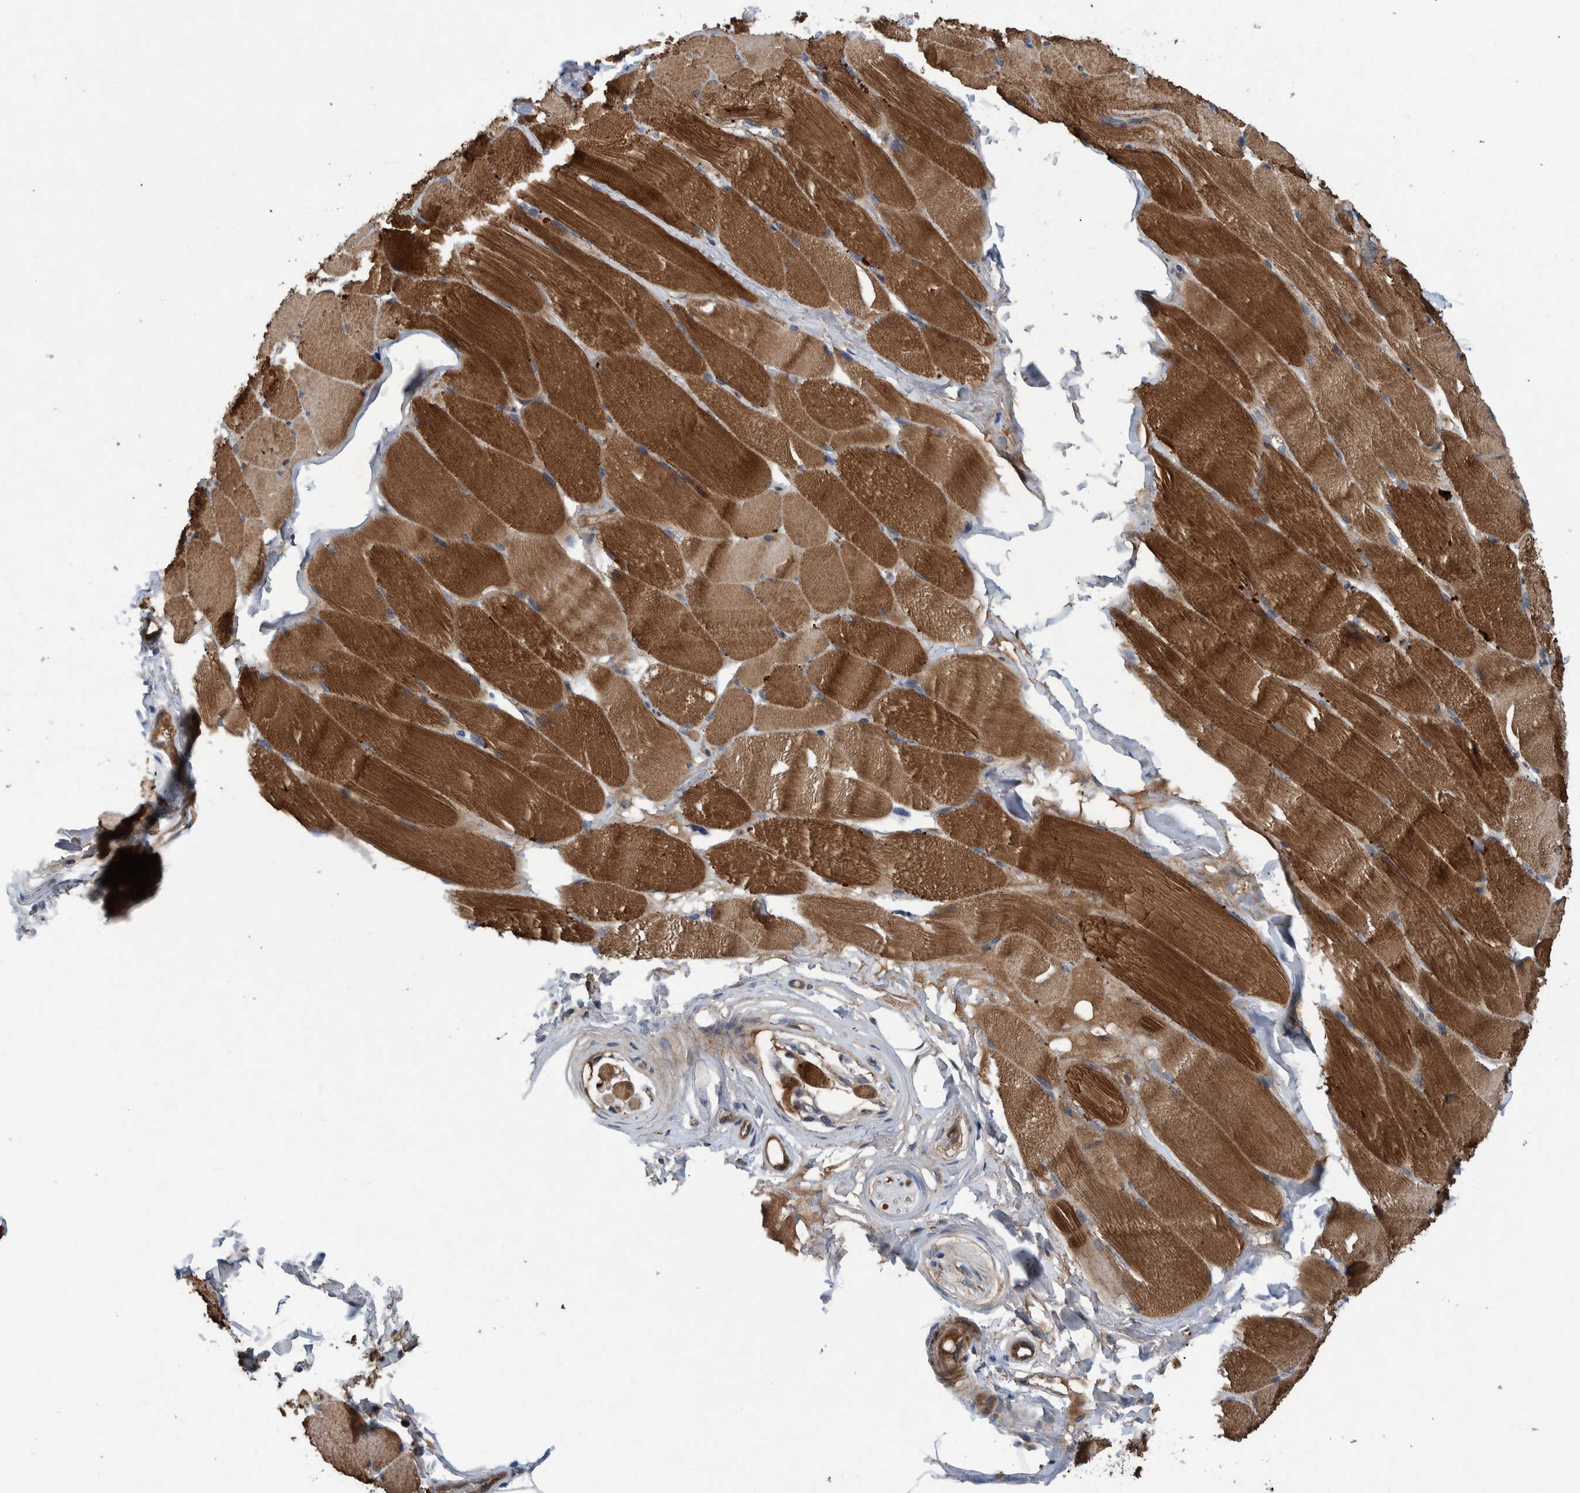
{"staining": {"intensity": "strong", "quantity": ">75%", "location": "cytoplasmic/membranous"}, "tissue": "skeletal muscle", "cell_type": "Myocytes", "image_type": "normal", "snomed": [{"axis": "morphology", "description": "Normal tissue, NOS"}, {"axis": "topography", "description": "Skin"}, {"axis": "topography", "description": "Skeletal muscle"}], "caption": "Protein expression analysis of benign human skeletal muscle reveals strong cytoplasmic/membranous staining in approximately >75% of myocytes. Nuclei are stained in blue.", "gene": "ITIH3", "patient": {"sex": "male", "age": 83}}